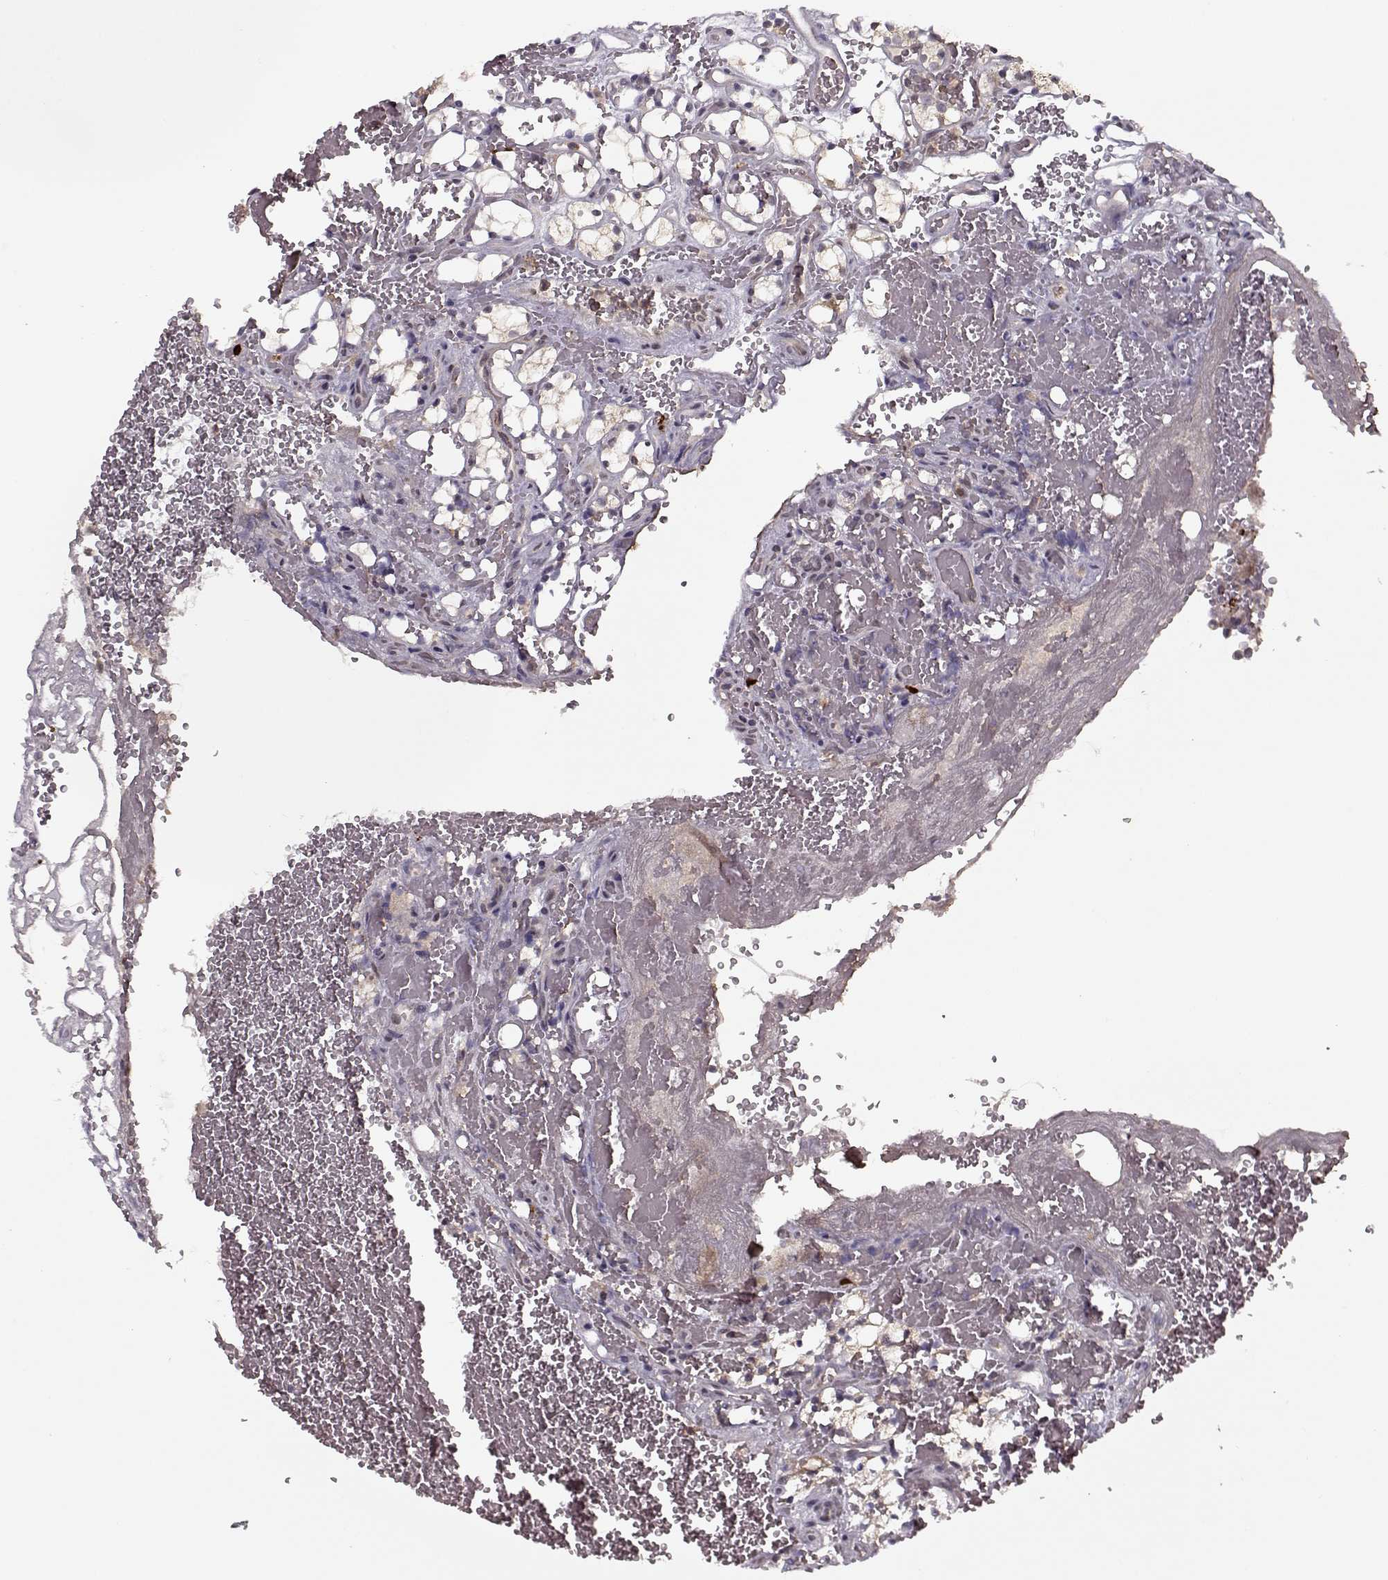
{"staining": {"intensity": "weak", "quantity": "<25%", "location": "cytoplasmic/membranous"}, "tissue": "renal cancer", "cell_type": "Tumor cells", "image_type": "cancer", "snomed": [{"axis": "morphology", "description": "Adenocarcinoma, NOS"}, {"axis": "topography", "description": "Kidney"}], "caption": "This photomicrograph is of renal cancer (adenocarcinoma) stained with immunohistochemistry to label a protein in brown with the nuclei are counter-stained blue. There is no positivity in tumor cells.", "gene": "DENND4B", "patient": {"sex": "female", "age": 69}}